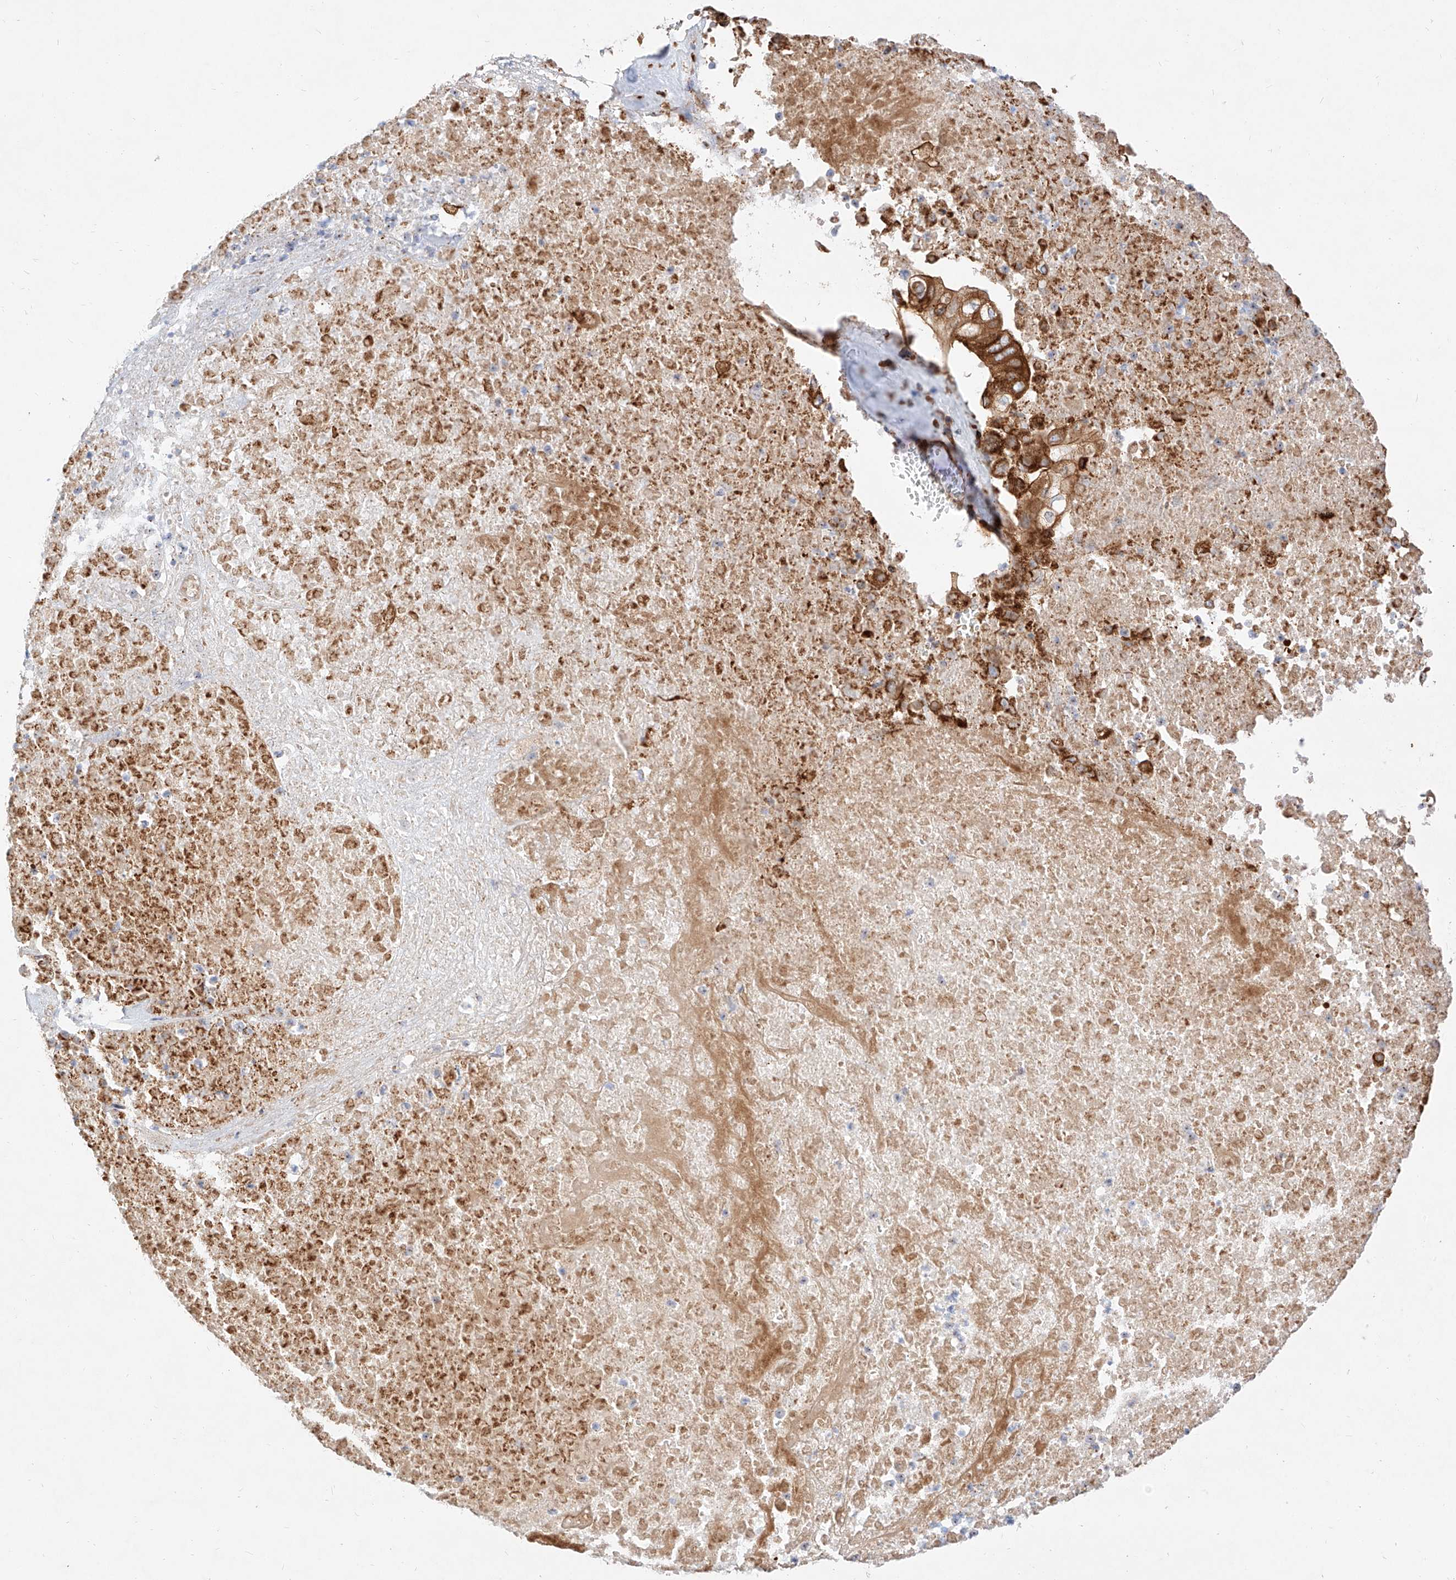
{"staining": {"intensity": "strong", "quantity": ">75%", "location": "cytoplasmic/membranous"}, "tissue": "pancreatic cancer", "cell_type": "Tumor cells", "image_type": "cancer", "snomed": [{"axis": "morphology", "description": "Adenocarcinoma, NOS"}, {"axis": "topography", "description": "Pancreas"}], "caption": "Pancreatic adenocarcinoma tissue reveals strong cytoplasmic/membranous expression in approximately >75% of tumor cells (DAB = brown stain, brightfield microscopy at high magnification).", "gene": "CSGALNACT2", "patient": {"sex": "female", "age": 77}}